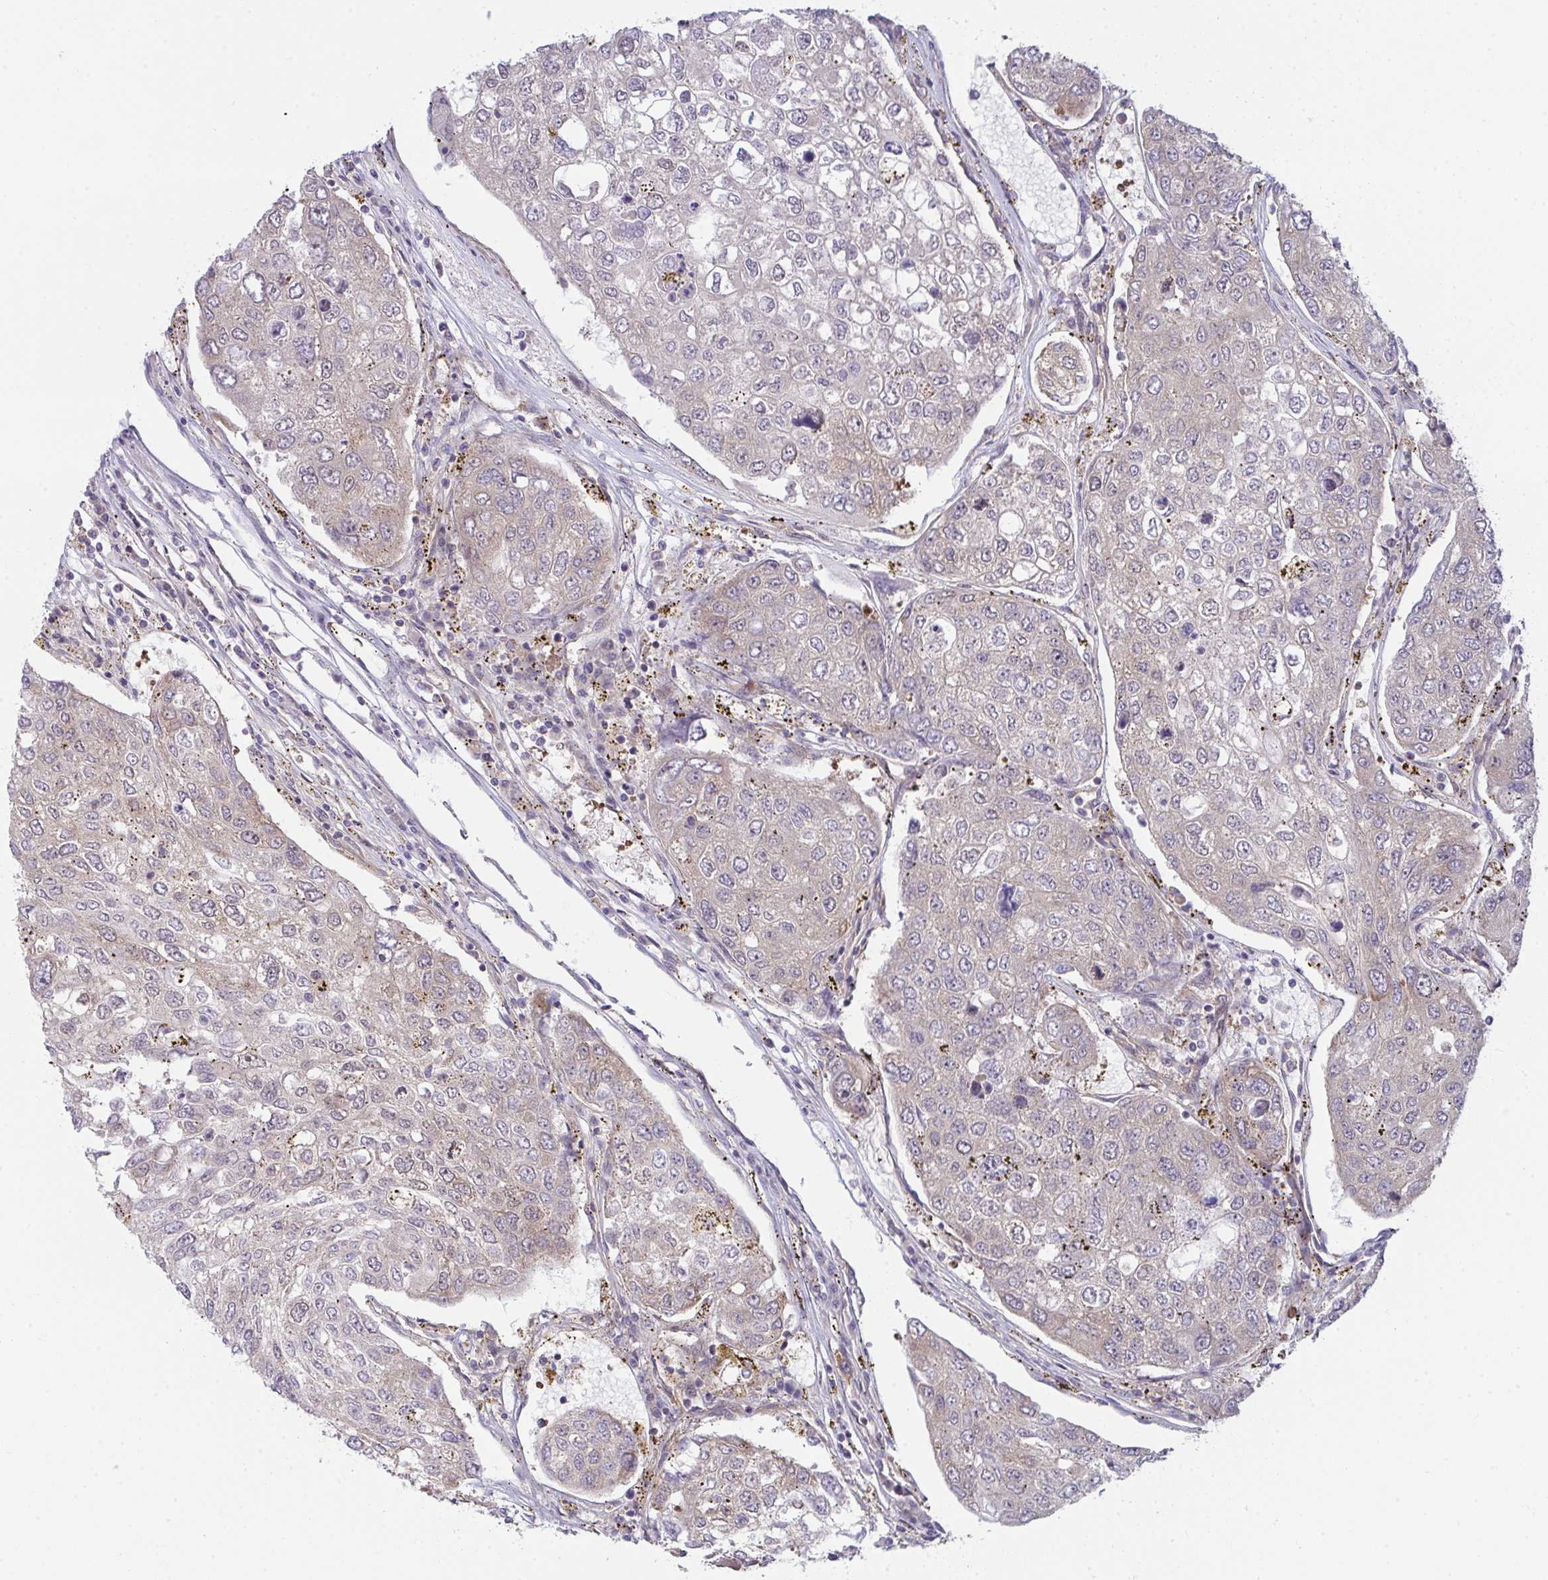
{"staining": {"intensity": "weak", "quantity": "25%-75%", "location": "cytoplasmic/membranous"}, "tissue": "urothelial cancer", "cell_type": "Tumor cells", "image_type": "cancer", "snomed": [{"axis": "morphology", "description": "Urothelial carcinoma, High grade"}, {"axis": "topography", "description": "Lymph node"}, {"axis": "topography", "description": "Urinary bladder"}], "caption": "IHC photomicrograph of urothelial cancer stained for a protein (brown), which shows low levels of weak cytoplasmic/membranous positivity in approximately 25%-75% of tumor cells.", "gene": "CASP9", "patient": {"sex": "male", "age": 51}}